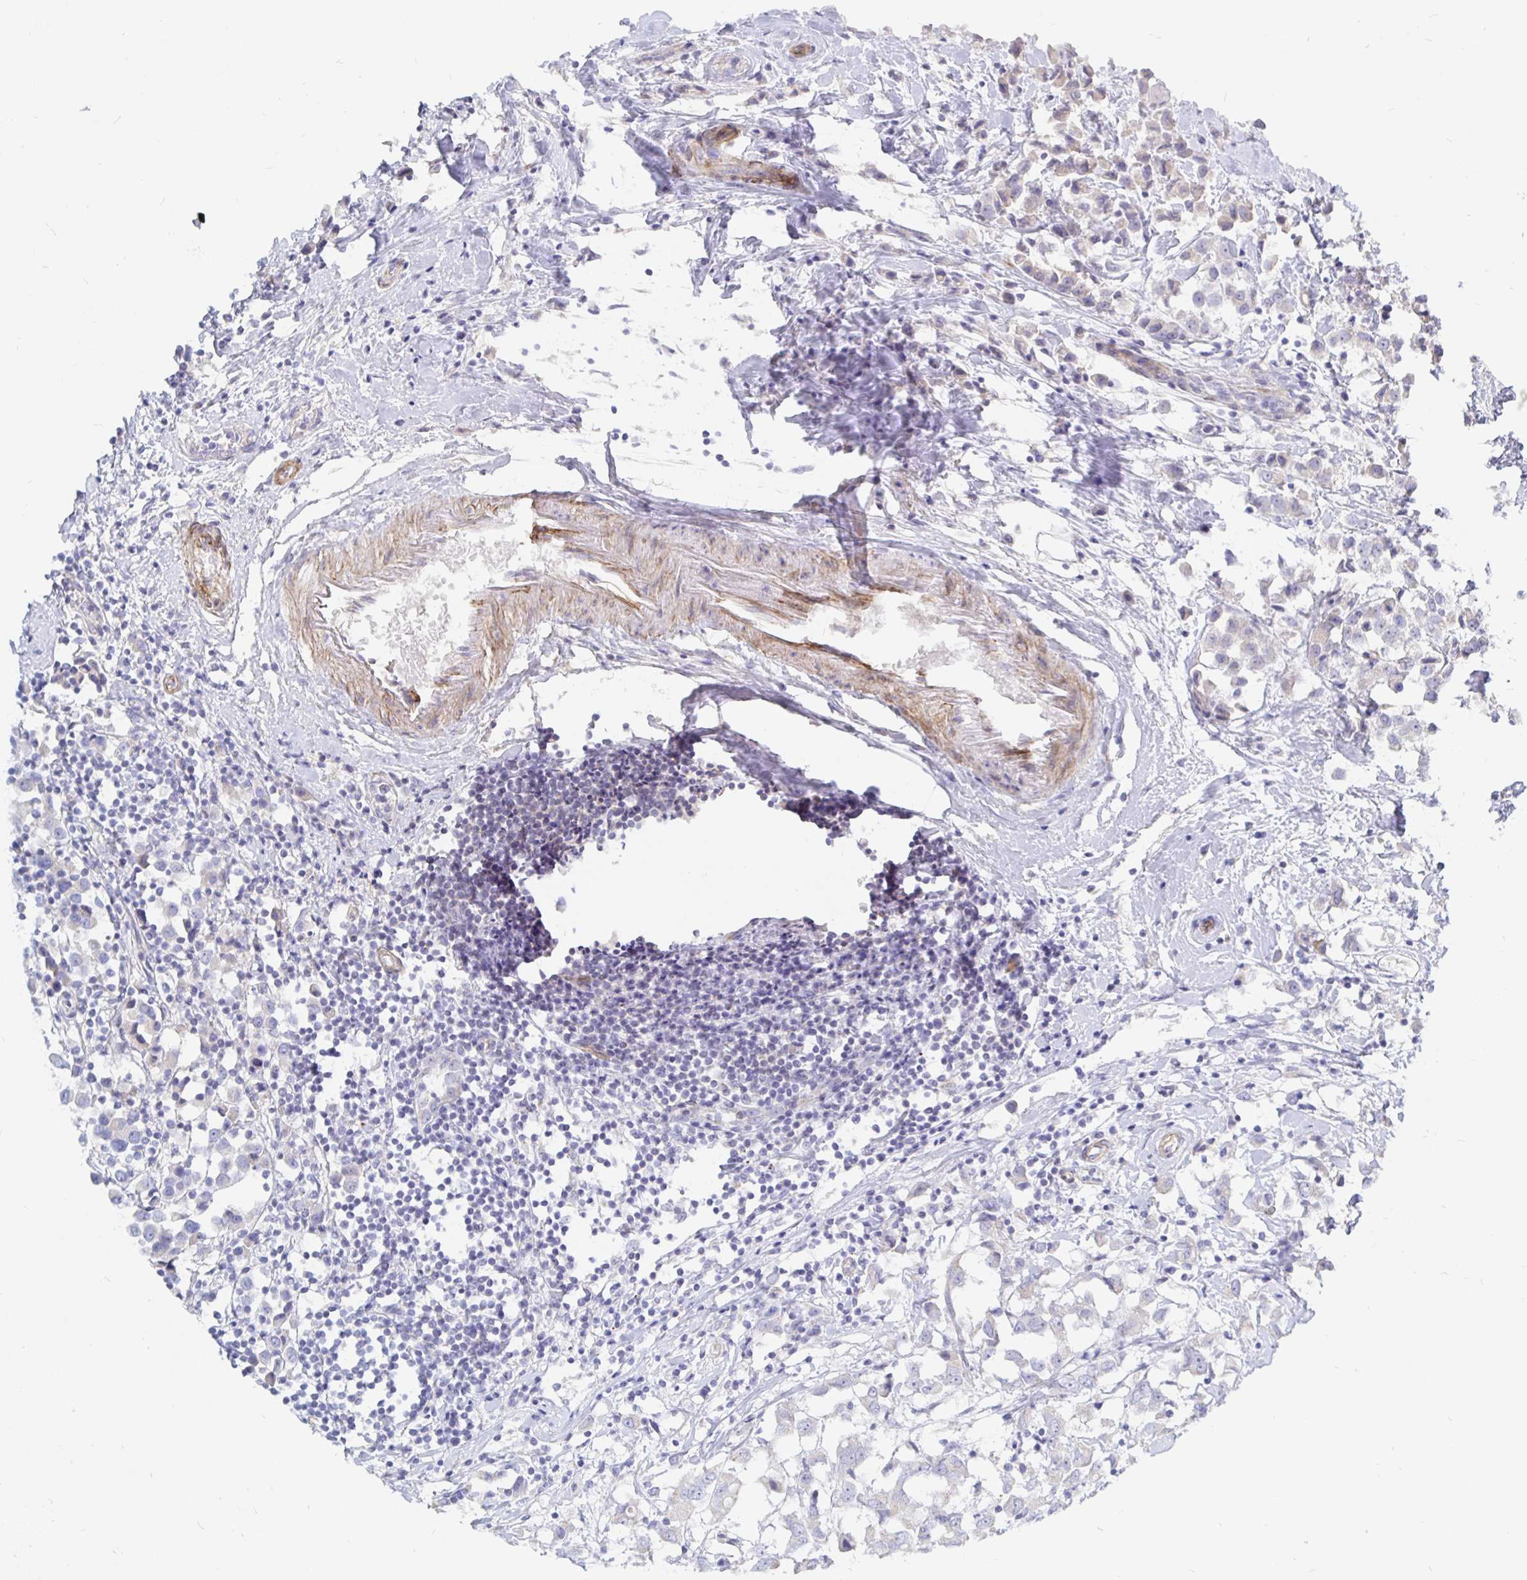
{"staining": {"intensity": "negative", "quantity": "none", "location": "none"}, "tissue": "breast cancer", "cell_type": "Tumor cells", "image_type": "cancer", "snomed": [{"axis": "morphology", "description": "Duct carcinoma"}, {"axis": "topography", "description": "Breast"}], "caption": "The image displays no staining of tumor cells in breast cancer (intraductal carcinoma). (DAB immunohistochemistry (IHC) visualized using brightfield microscopy, high magnification).", "gene": "COX16", "patient": {"sex": "female", "age": 61}}